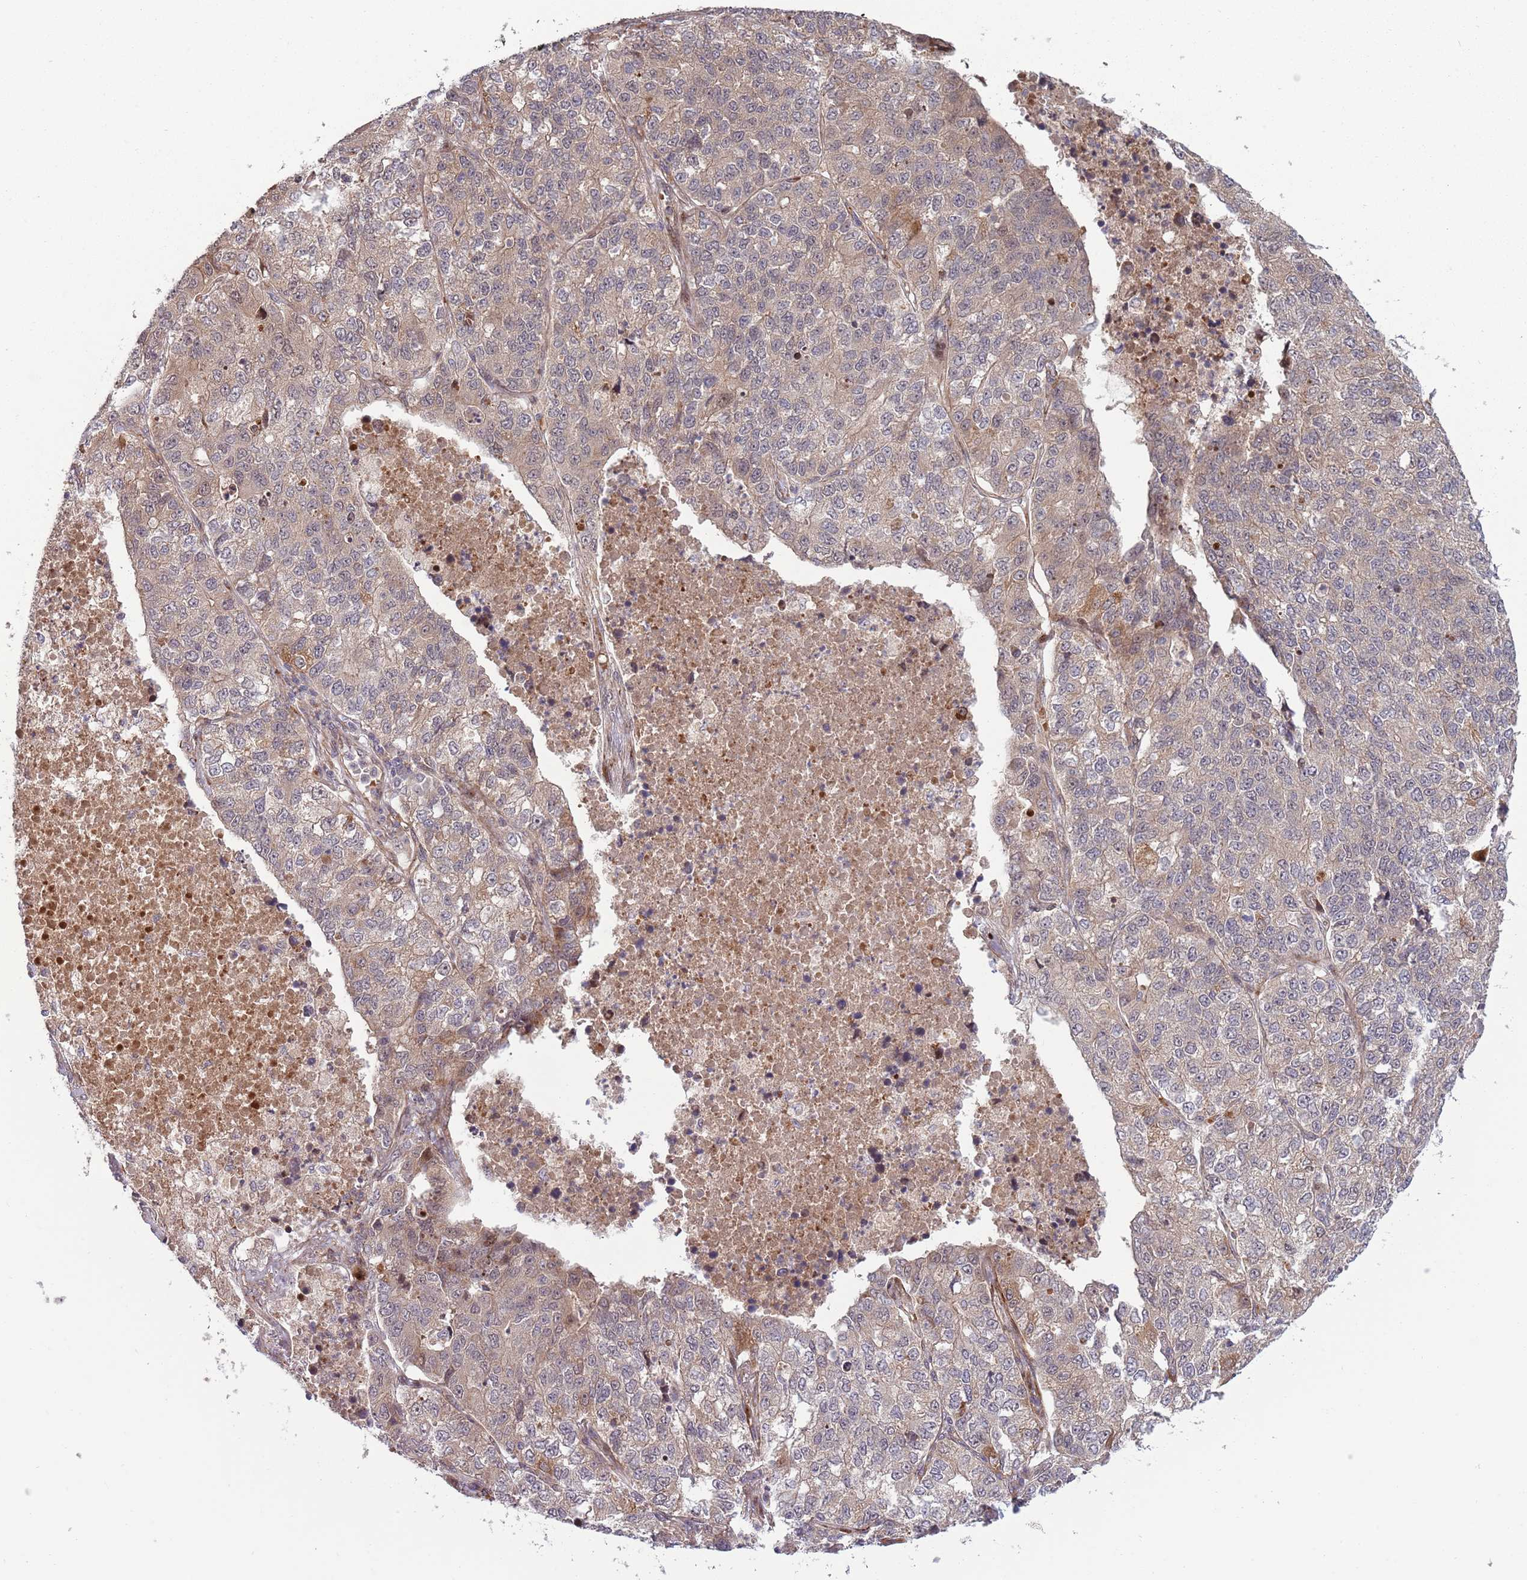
{"staining": {"intensity": "weak", "quantity": ">75%", "location": "cytoplasmic/membranous"}, "tissue": "lung cancer", "cell_type": "Tumor cells", "image_type": "cancer", "snomed": [{"axis": "morphology", "description": "Adenocarcinoma, NOS"}, {"axis": "topography", "description": "Lung"}], "caption": "A brown stain shows weak cytoplasmic/membranous expression of a protein in human lung cancer (adenocarcinoma) tumor cells.", "gene": "NT5DC4", "patient": {"sex": "male", "age": 49}}